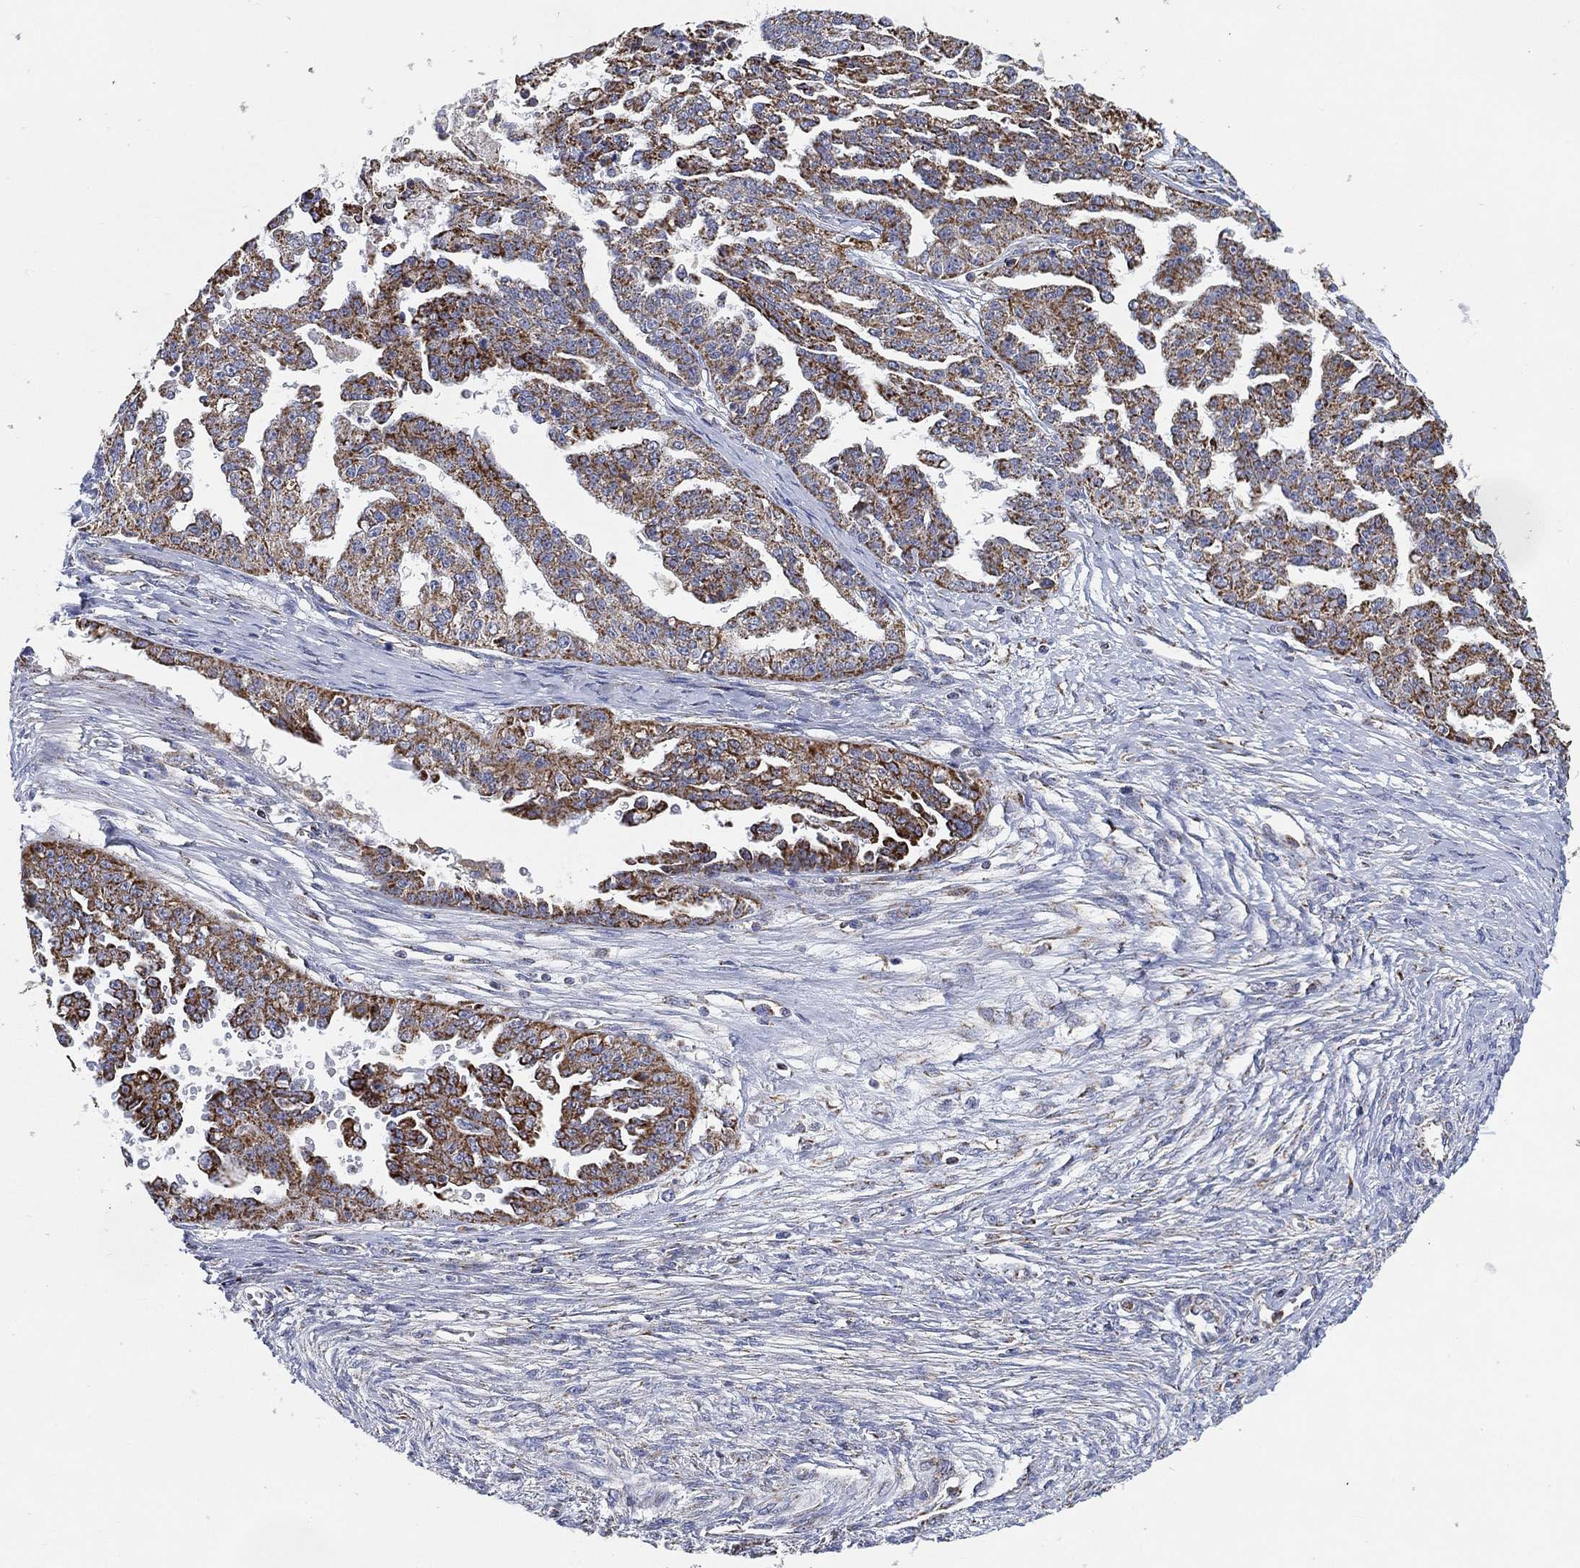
{"staining": {"intensity": "strong", "quantity": "25%-75%", "location": "cytoplasmic/membranous"}, "tissue": "ovarian cancer", "cell_type": "Tumor cells", "image_type": "cancer", "snomed": [{"axis": "morphology", "description": "Cystadenocarcinoma, serous, NOS"}, {"axis": "topography", "description": "Ovary"}], "caption": "Serous cystadenocarcinoma (ovarian) tissue demonstrates strong cytoplasmic/membranous expression in approximately 25%-75% of tumor cells, visualized by immunohistochemistry.", "gene": "GCAT", "patient": {"sex": "female", "age": 58}}